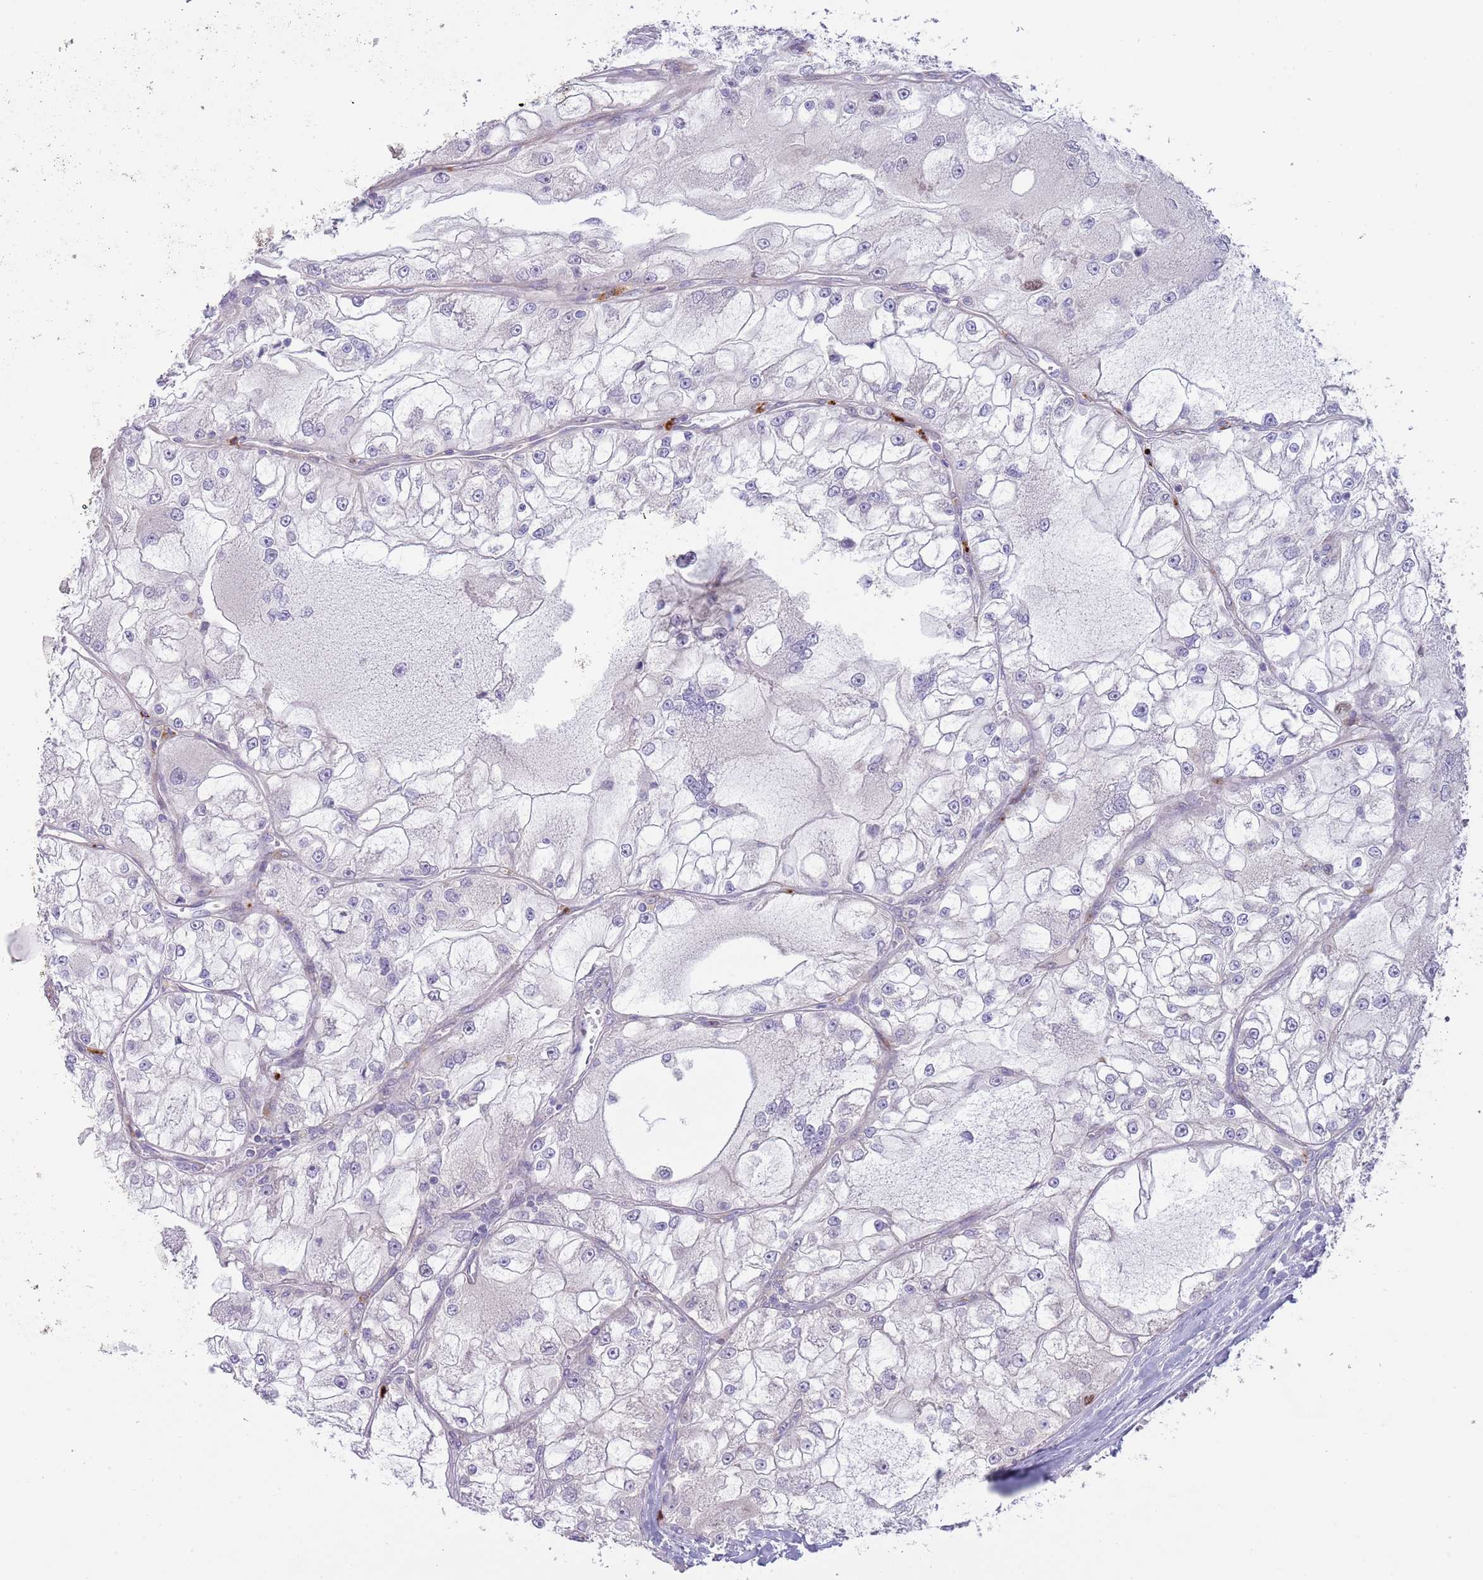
{"staining": {"intensity": "negative", "quantity": "none", "location": "none"}, "tissue": "renal cancer", "cell_type": "Tumor cells", "image_type": "cancer", "snomed": [{"axis": "morphology", "description": "Adenocarcinoma, NOS"}, {"axis": "topography", "description": "Kidney"}], "caption": "A micrograph of renal cancer (adenocarcinoma) stained for a protein shows no brown staining in tumor cells.", "gene": "PIMREG", "patient": {"sex": "female", "age": 72}}